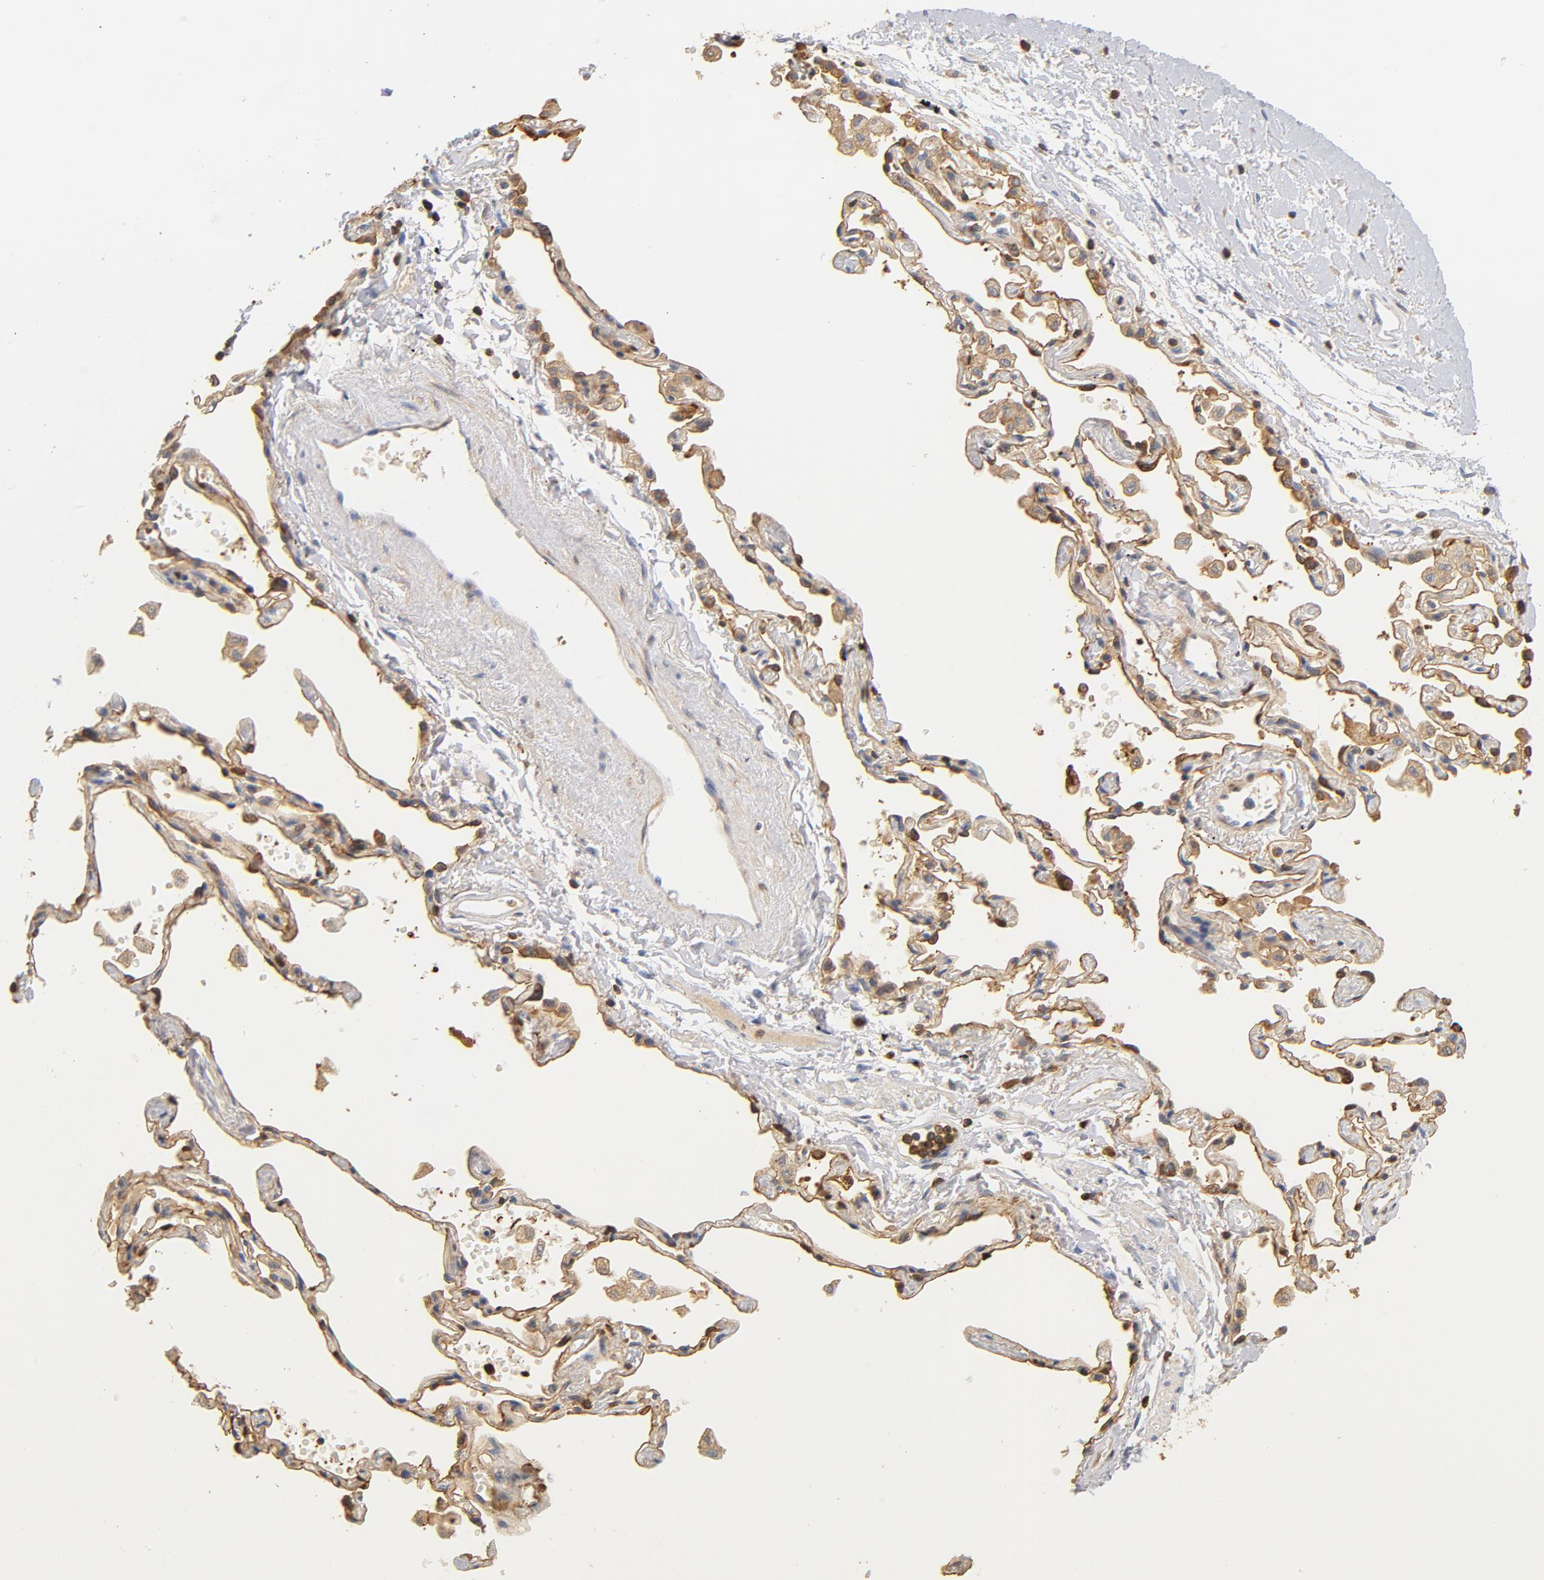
{"staining": {"intensity": "negative", "quantity": "none", "location": "none"}, "tissue": "adipose tissue", "cell_type": "Adipocytes", "image_type": "normal", "snomed": [{"axis": "morphology", "description": "Normal tissue, NOS"}, {"axis": "morphology", "description": "Adenocarcinoma, NOS"}, {"axis": "topography", "description": "Cartilage tissue"}, {"axis": "topography", "description": "Bronchus"}, {"axis": "topography", "description": "Lung"}], "caption": "Unremarkable adipose tissue was stained to show a protein in brown. There is no significant staining in adipocytes. (Immunohistochemistry (ihc), brightfield microscopy, high magnification).", "gene": "EZR", "patient": {"sex": "female", "age": 67}}